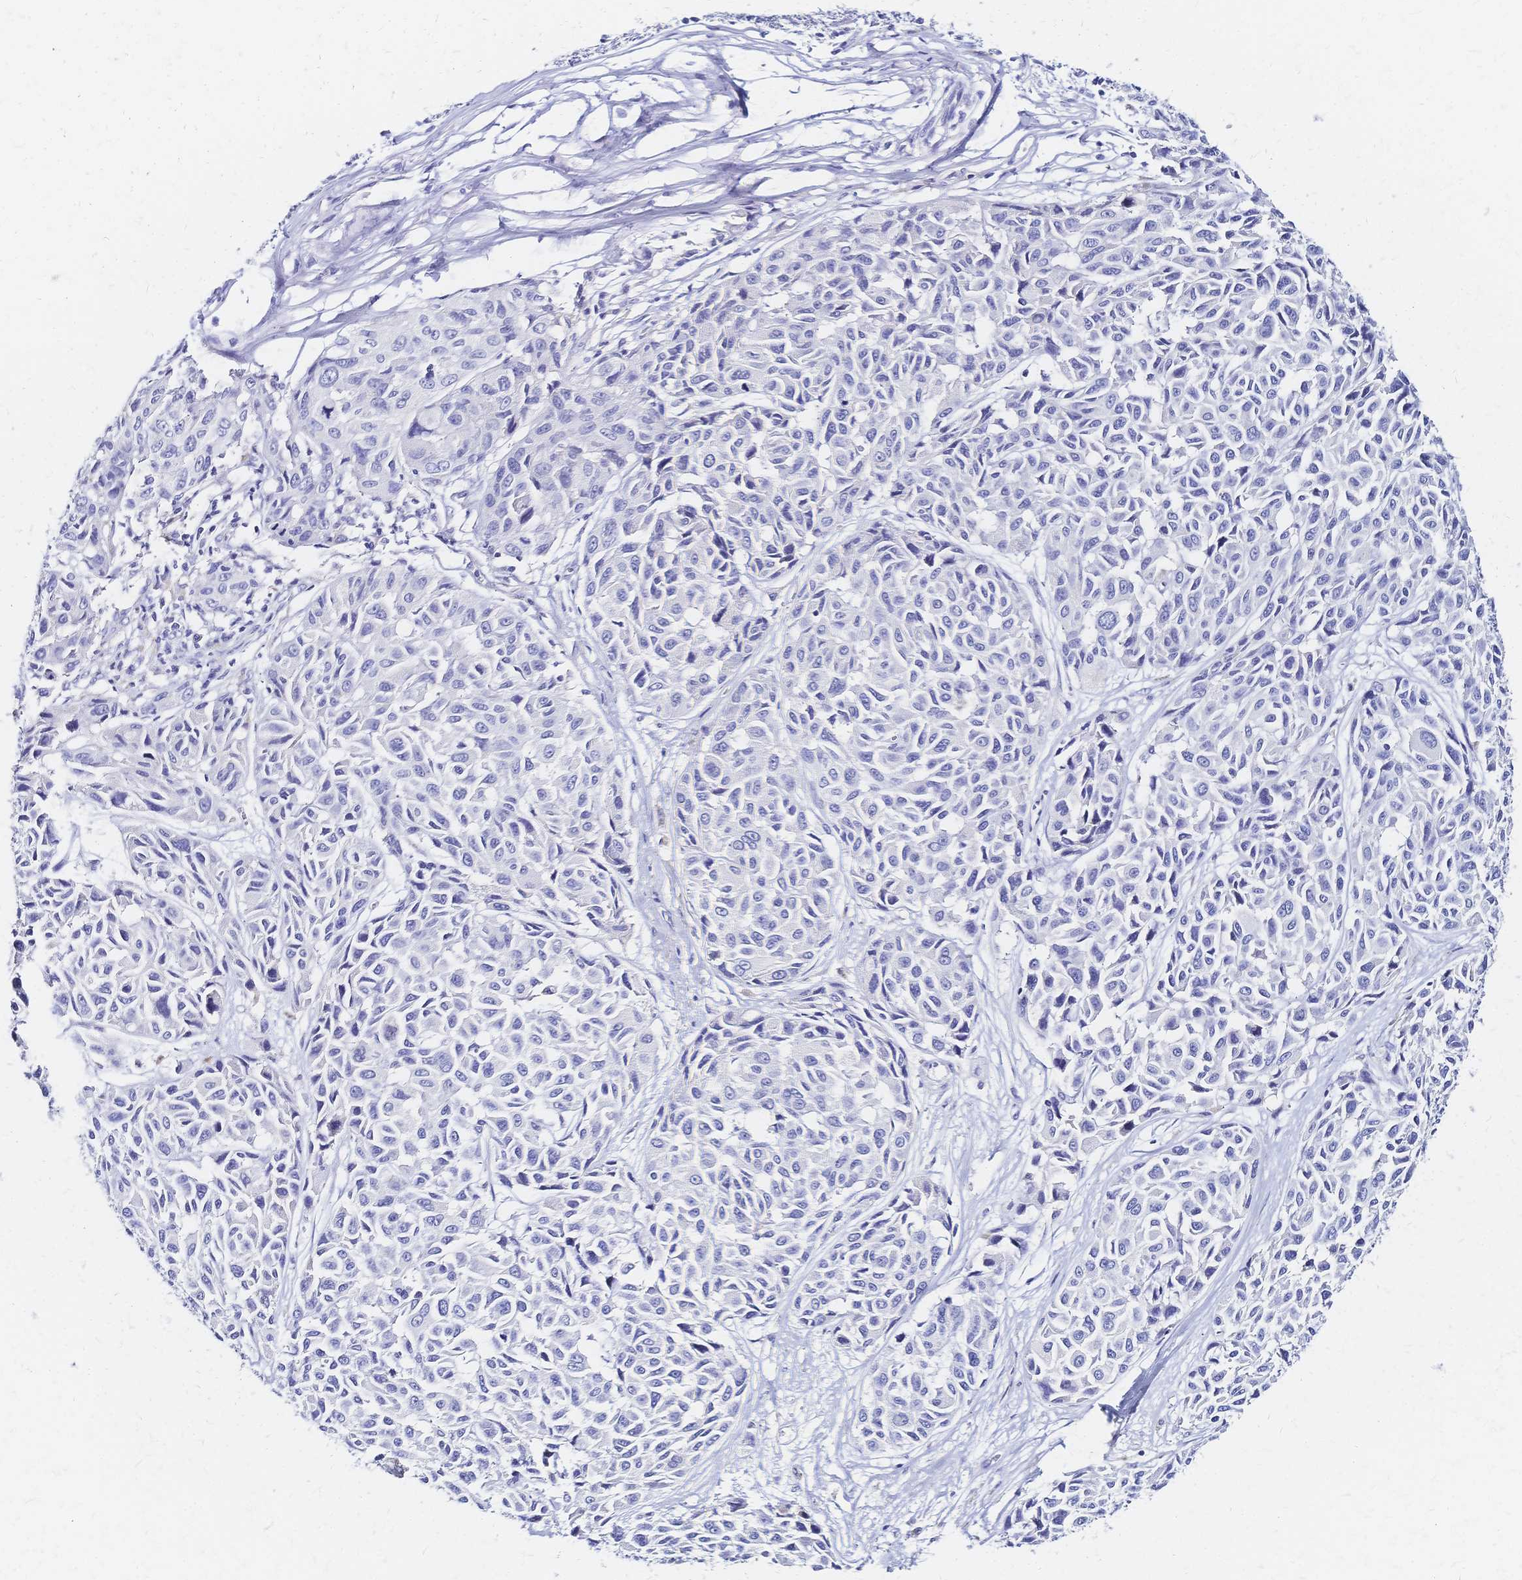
{"staining": {"intensity": "negative", "quantity": "none", "location": "none"}, "tissue": "melanoma", "cell_type": "Tumor cells", "image_type": "cancer", "snomed": [{"axis": "morphology", "description": "Malignant melanoma, NOS"}, {"axis": "topography", "description": "Skin"}], "caption": "A high-resolution micrograph shows immunohistochemistry staining of melanoma, which exhibits no significant staining in tumor cells.", "gene": "SLC5A1", "patient": {"sex": "female", "age": 66}}